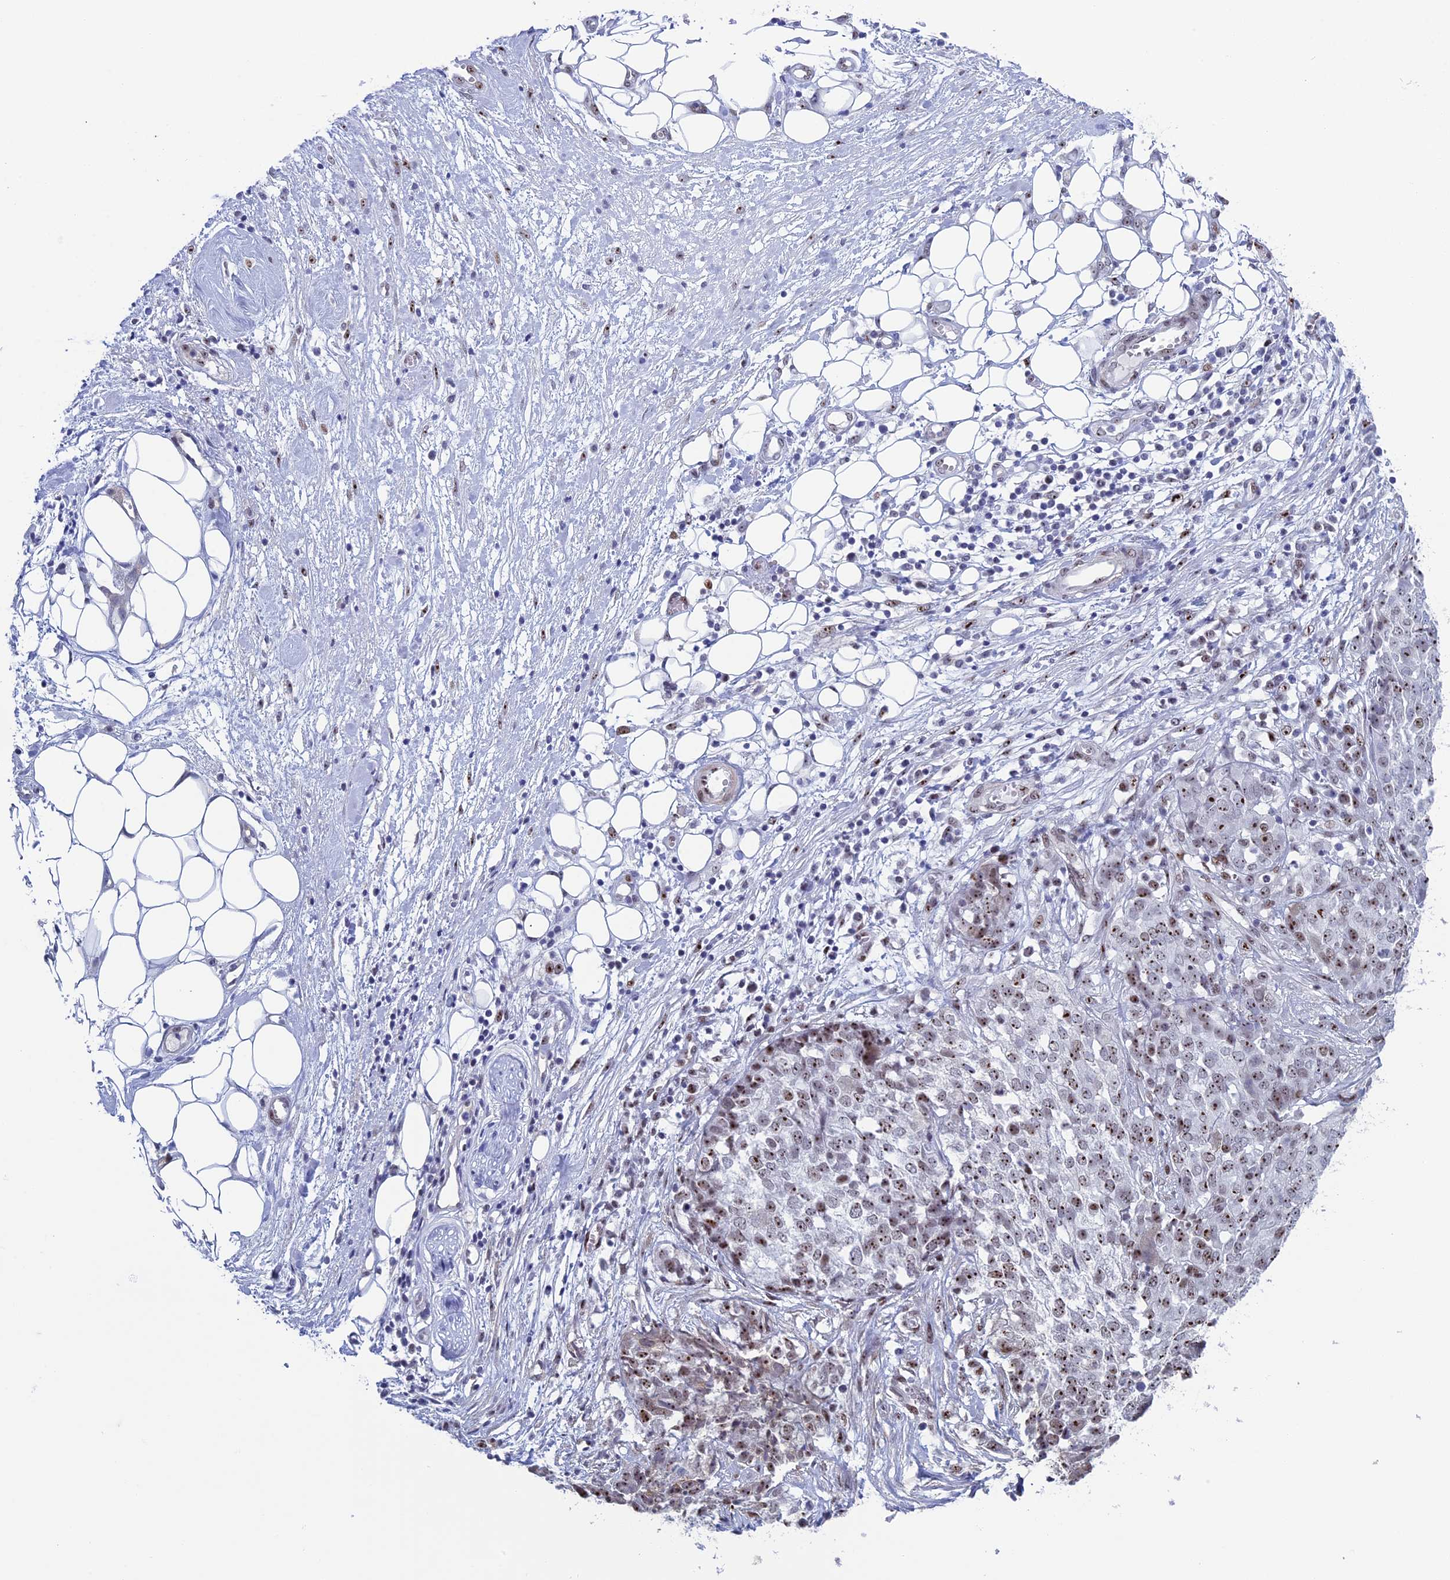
{"staining": {"intensity": "strong", "quantity": ">75%", "location": "nuclear"}, "tissue": "ovarian cancer", "cell_type": "Tumor cells", "image_type": "cancer", "snomed": [{"axis": "morphology", "description": "Cystadenocarcinoma, serous, NOS"}, {"axis": "topography", "description": "Soft tissue"}, {"axis": "topography", "description": "Ovary"}], "caption": "Strong nuclear protein staining is present in approximately >75% of tumor cells in ovarian serous cystadenocarcinoma.", "gene": "CCDC86", "patient": {"sex": "female", "age": 57}}